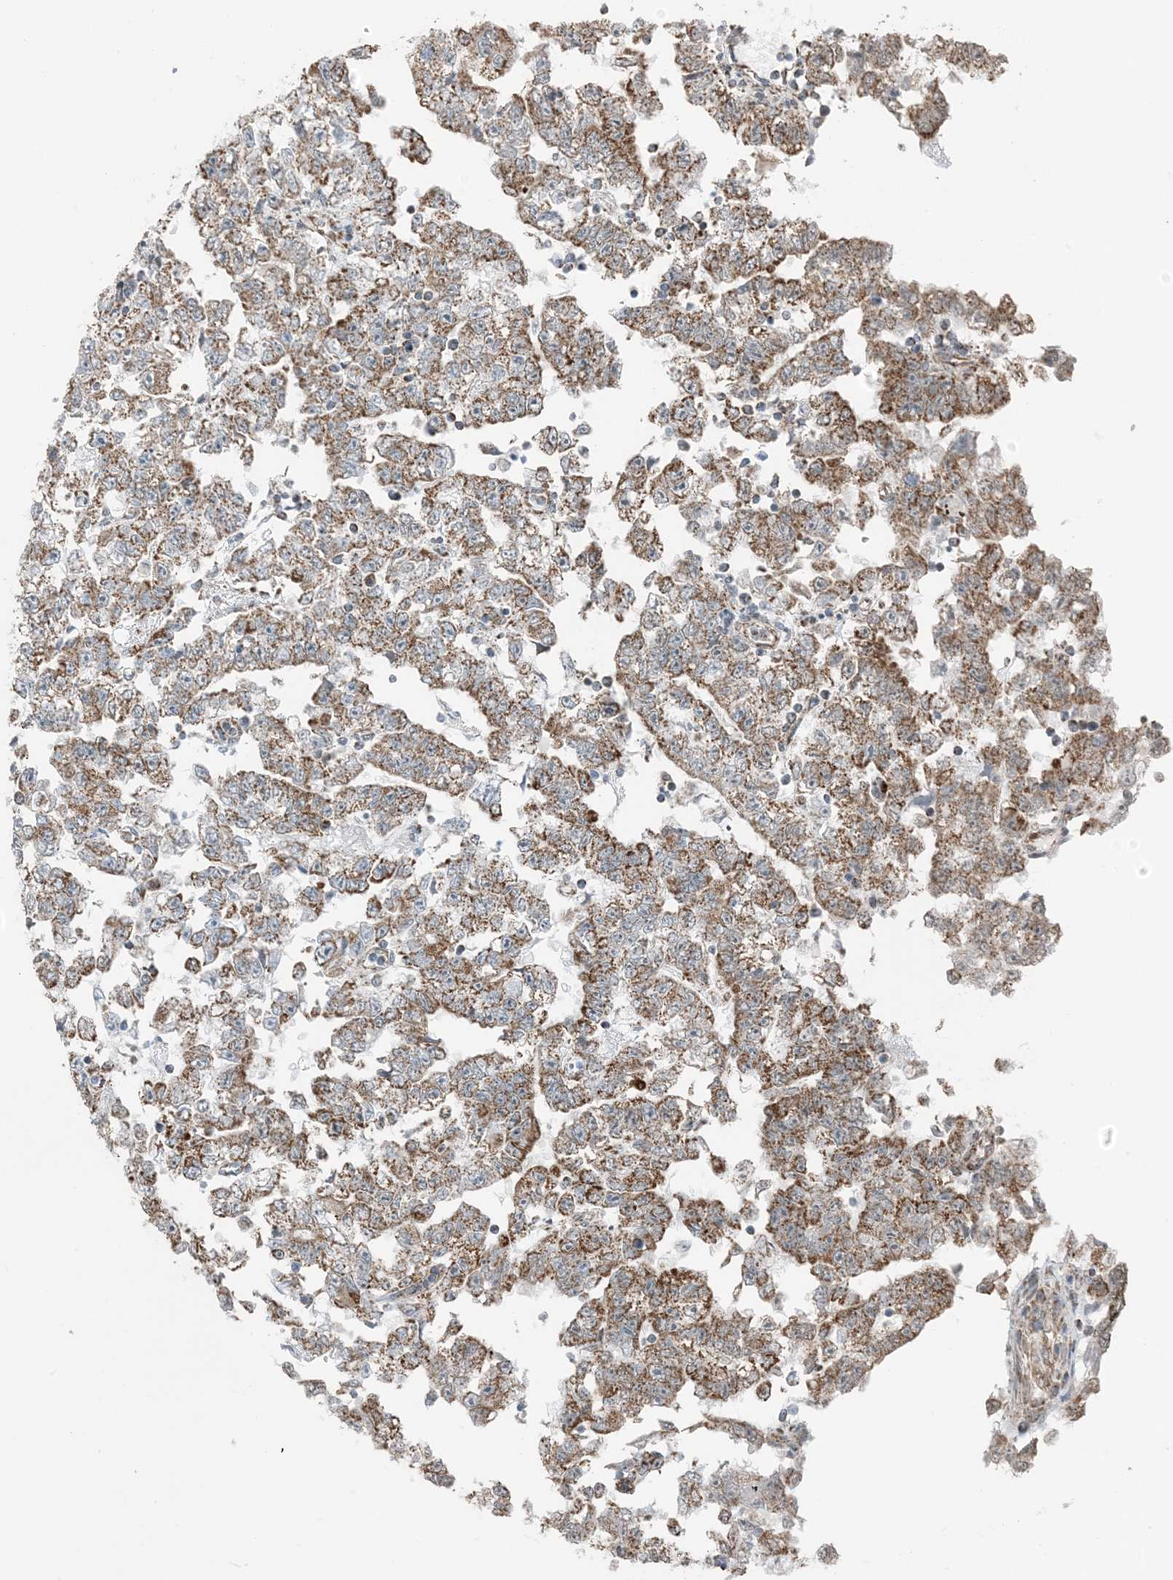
{"staining": {"intensity": "moderate", "quantity": ">75%", "location": "cytoplasmic/membranous"}, "tissue": "testis cancer", "cell_type": "Tumor cells", "image_type": "cancer", "snomed": [{"axis": "morphology", "description": "Carcinoma, Embryonal, NOS"}, {"axis": "topography", "description": "Testis"}], "caption": "A high-resolution histopathology image shows immunohistochemistry staining of testis cancer, which shows moderate cytoplasmic/membranous positivity in approximately >75% of tumor cells.", "gene": "PILRB", "patient": {"sex": "male", "age": 25}}